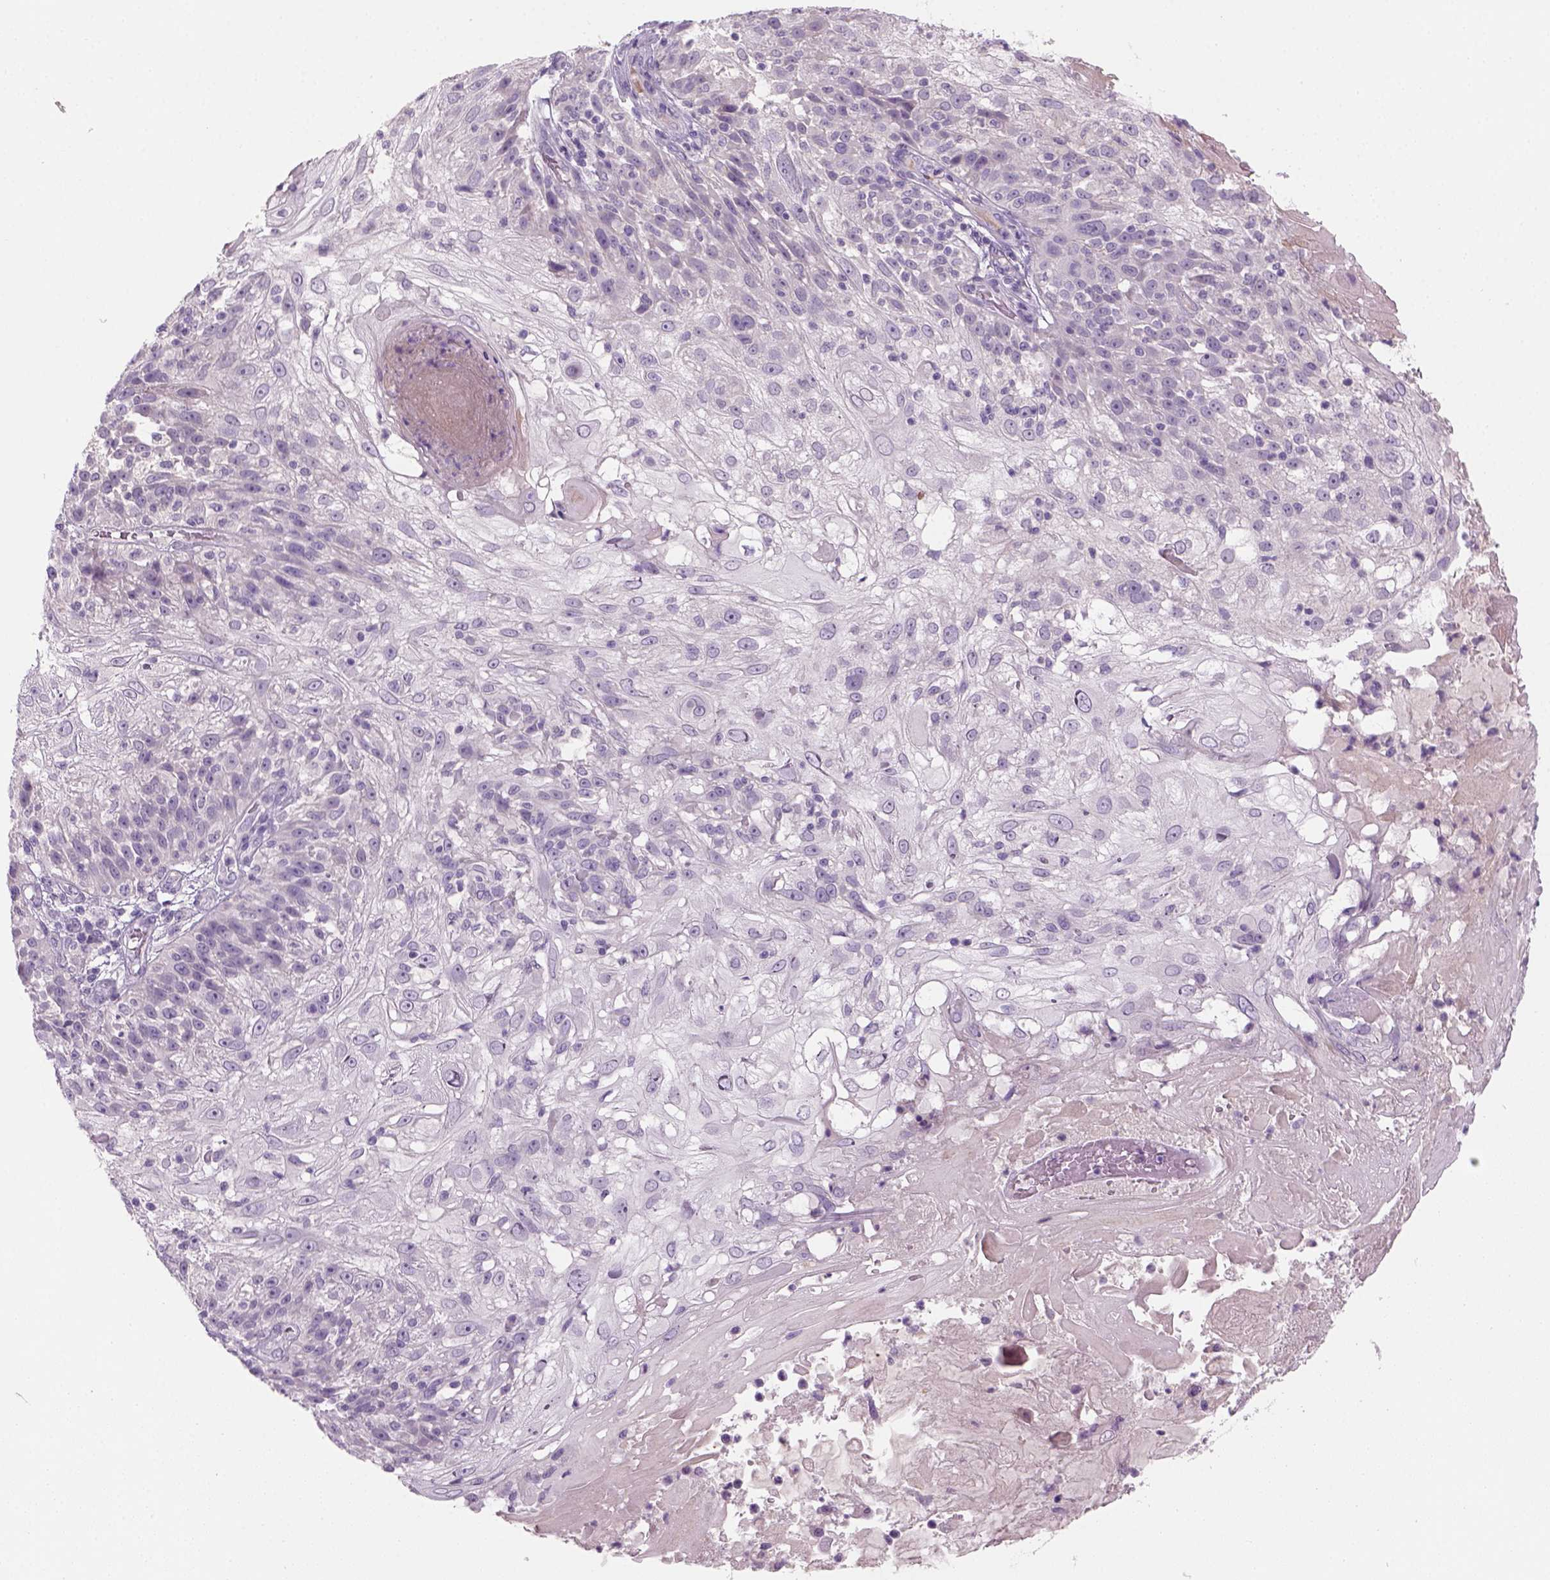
{"staining": {"intensity": "negative", "quantity": "none", "location": "none"}, "tissue": "skin cancer", "cell_type": "Tumor cells", "image_type": "cancer", "snomed": [{"axis": "morphology", "description": "Normal tissue, NOS"}, {"axis": "morphology", "description": "Squamous cell carcinoma, NOS"}, {"axis": "topography", "description": "Skin"}], "caption": "An IHC histopathology image of skin cancer is shown. There is no staining in tumor cells of skin cancer.", "gene": "GFI1B", "patient": {"sex": "female", "age": 83}}